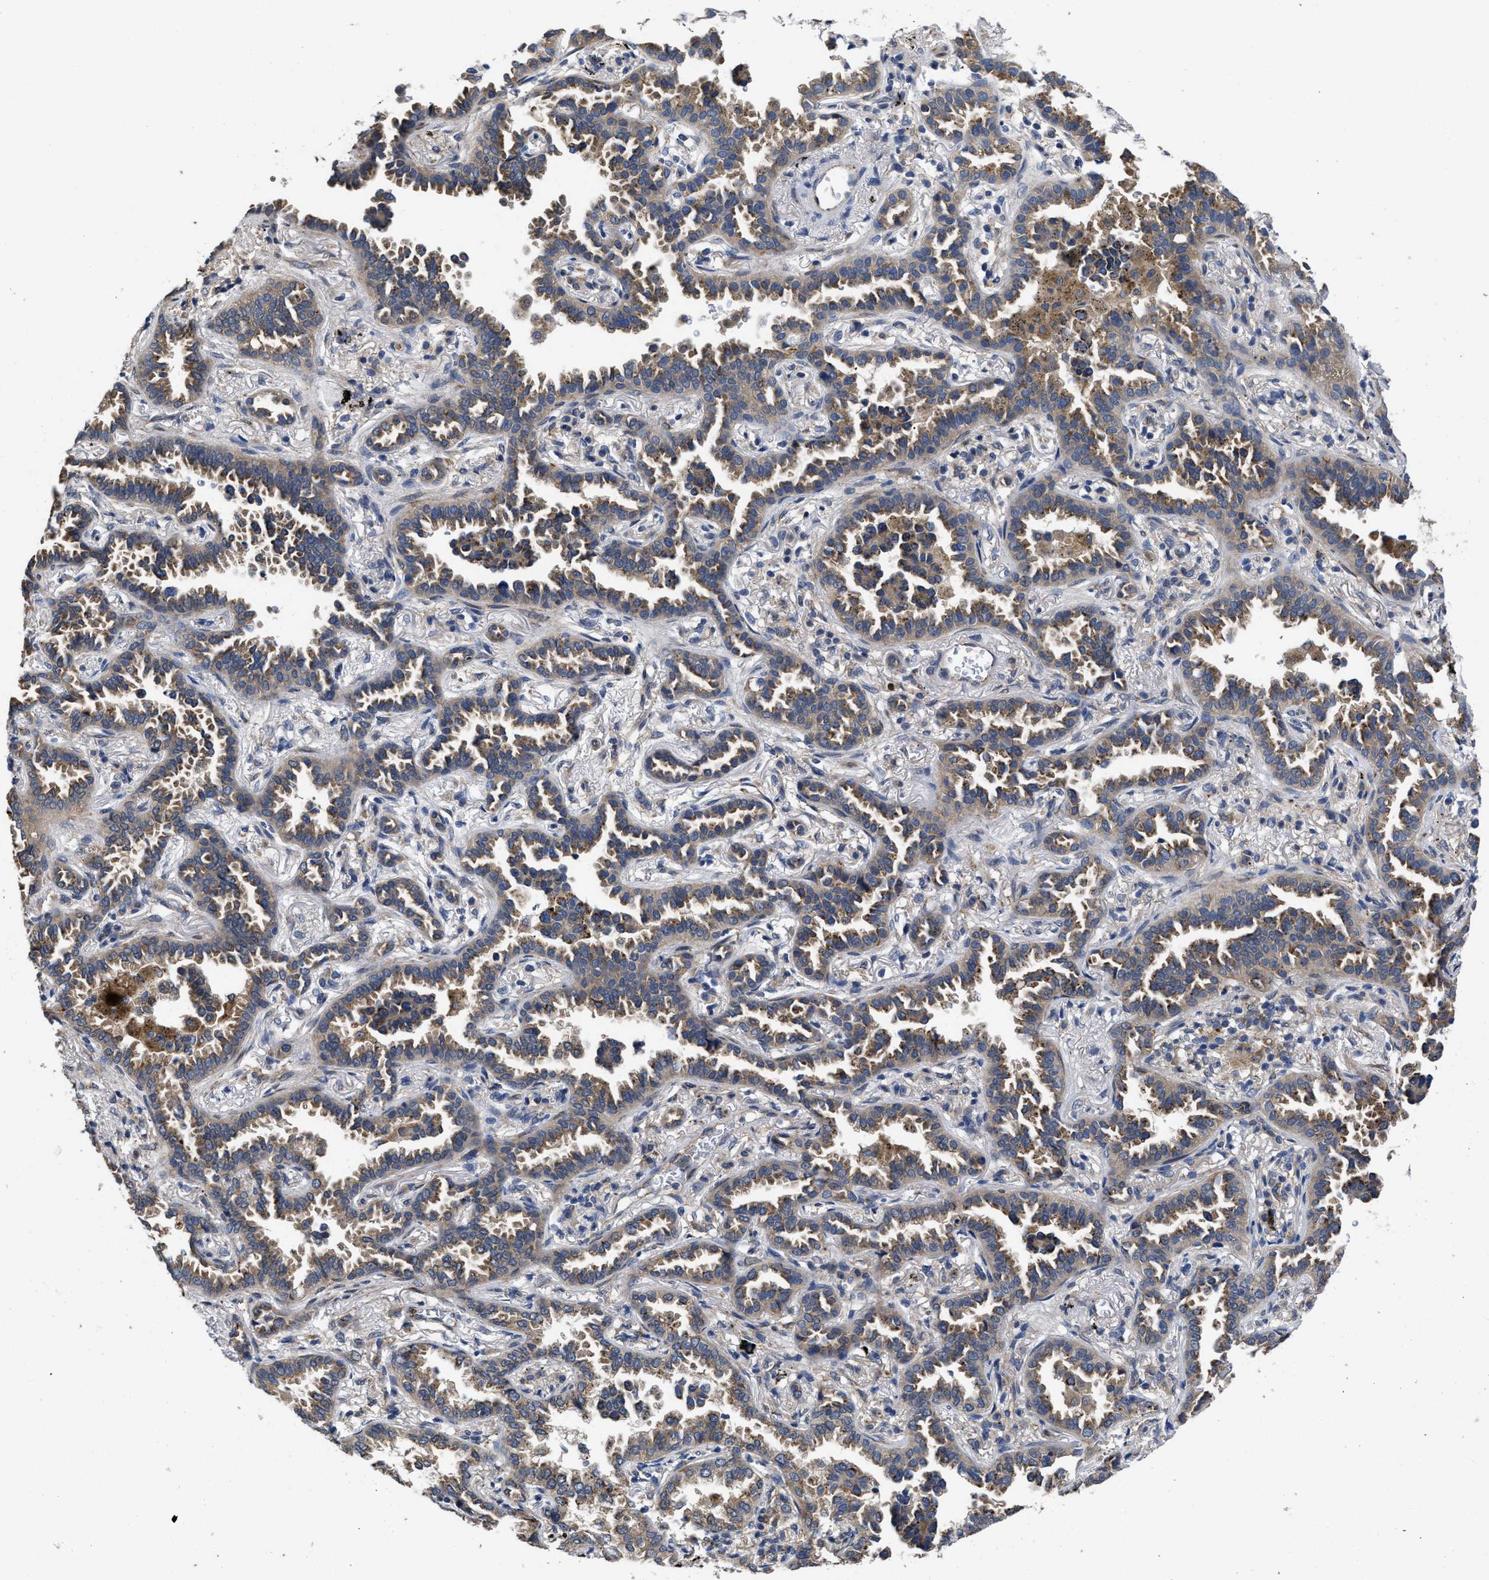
{"staining": {"intensity": "moderate", "quantity": ">75%", "location": "cytoplasmic/membranous"}, "tissue": "lung cancer", "cell_type": "Tumor cells", "image_type": "cancer", "snomed": [{"axis": "morphology", "description": "Normal tissue, NOS"}, {"axis": "morphology", "description": "Adenocarcinoma, NOS"}, {"axis": "topography", "description": "Lung"}], "caption": "About >75% of tumor cells in human lung cancer display moderate cytoplasmic/membranous protein expression as visualized by brown immunohistochemical staining.", "gene": "PKD2", "patient": {"sex": "male", "age": 59}}